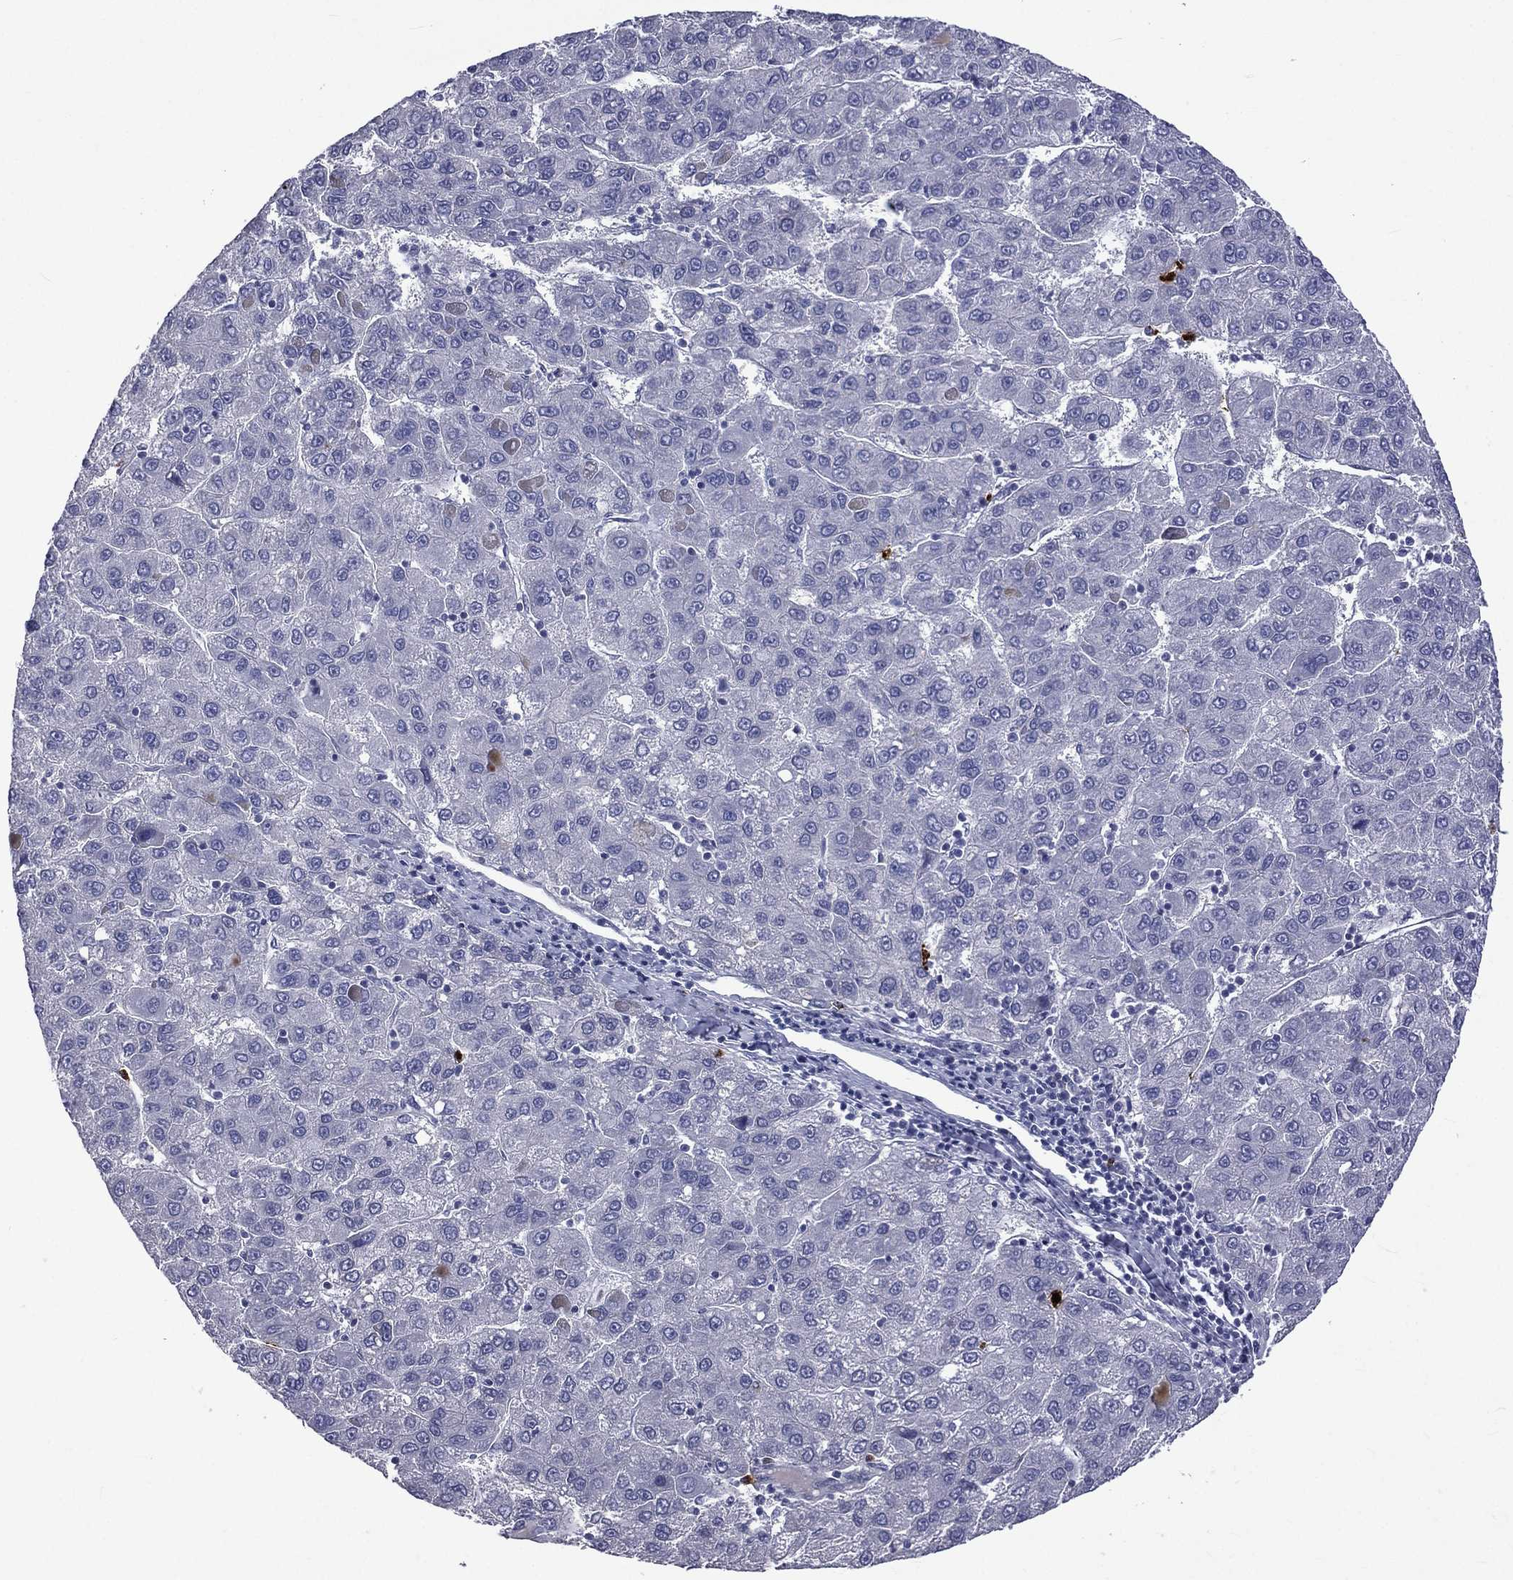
{"staining": {"intensity": "negative", "quantity": "none", "location": "none"}, "tissue": "liver cancer", "cell_type": "Tumor cells", "image_type": "cancer", "snomed": [{"axis": "morphology", "description": "Carcinoma, Hepatocellular, NOS"}, {"axis": "topography", "description": "Liver"}], "caption": "Immunohistochemistry of hepatocellular carcinoma (liver) reveals no staining in tumor cells. (Brightfield microscopy of DAB IHC at high magnification).", "gene": "ELANE", "patient": {"sex": "female", "age": 82}}